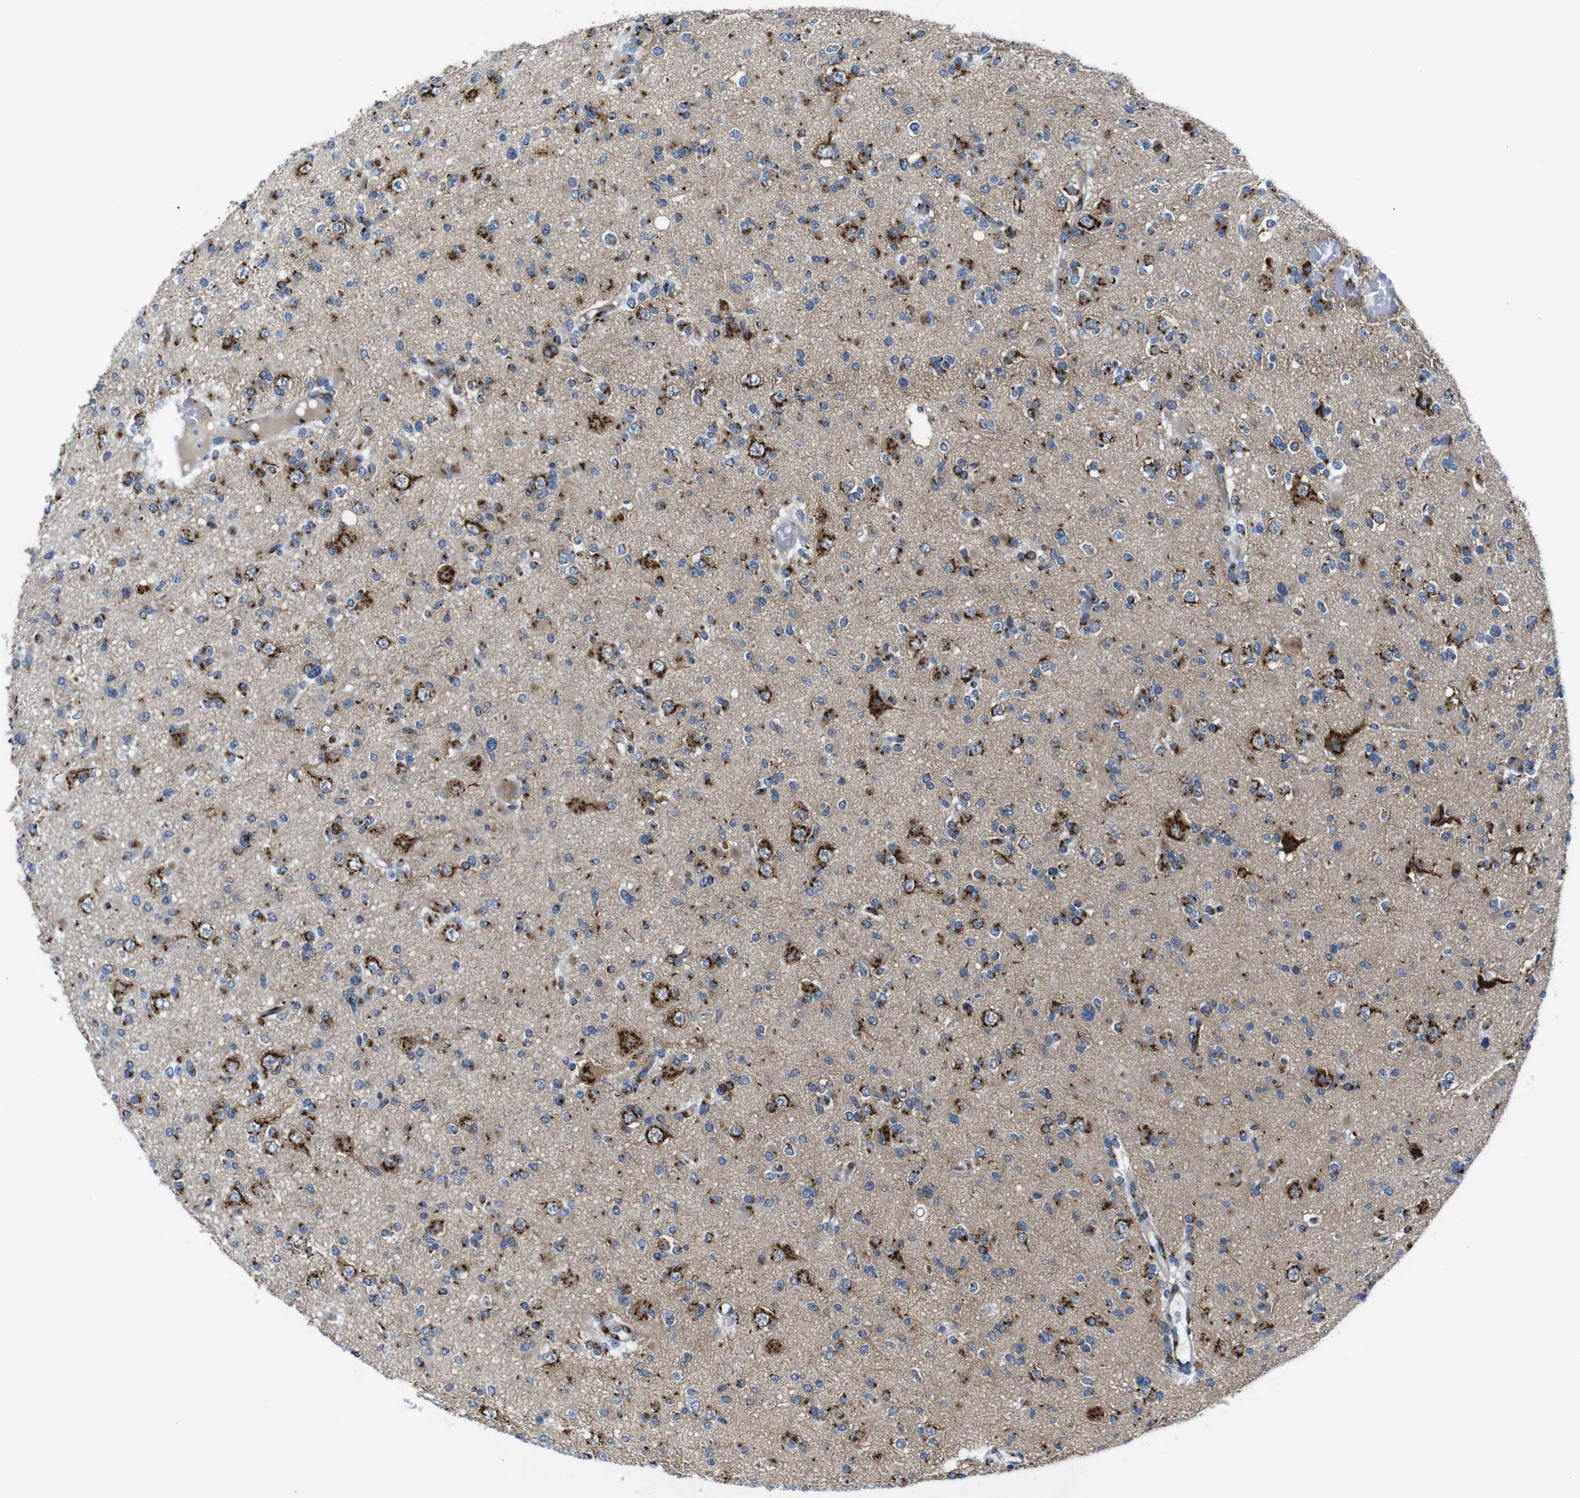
{"staining": {"intensity": "strong", "quantity": "25%-75%", "location": "cytoplasmic/membranous"}, "tissue": "glioma", "cell_type": "Tumor cells", "image_type": "cancer", "snomed": [{"axis": "morphology", "description": "Glioma, malignant, Low grade"}, {"axis": "topography", "description": "Brain"}], "caption": "A photomicrograph showing strong cytoplasmic/membranous positivity in approximately 25%-75% of tumor cells in glioma, as visualized by brown immunohistochemical staining.", "gene": "TGOLN2", "patient": {"sex": "female", "age": 22}}